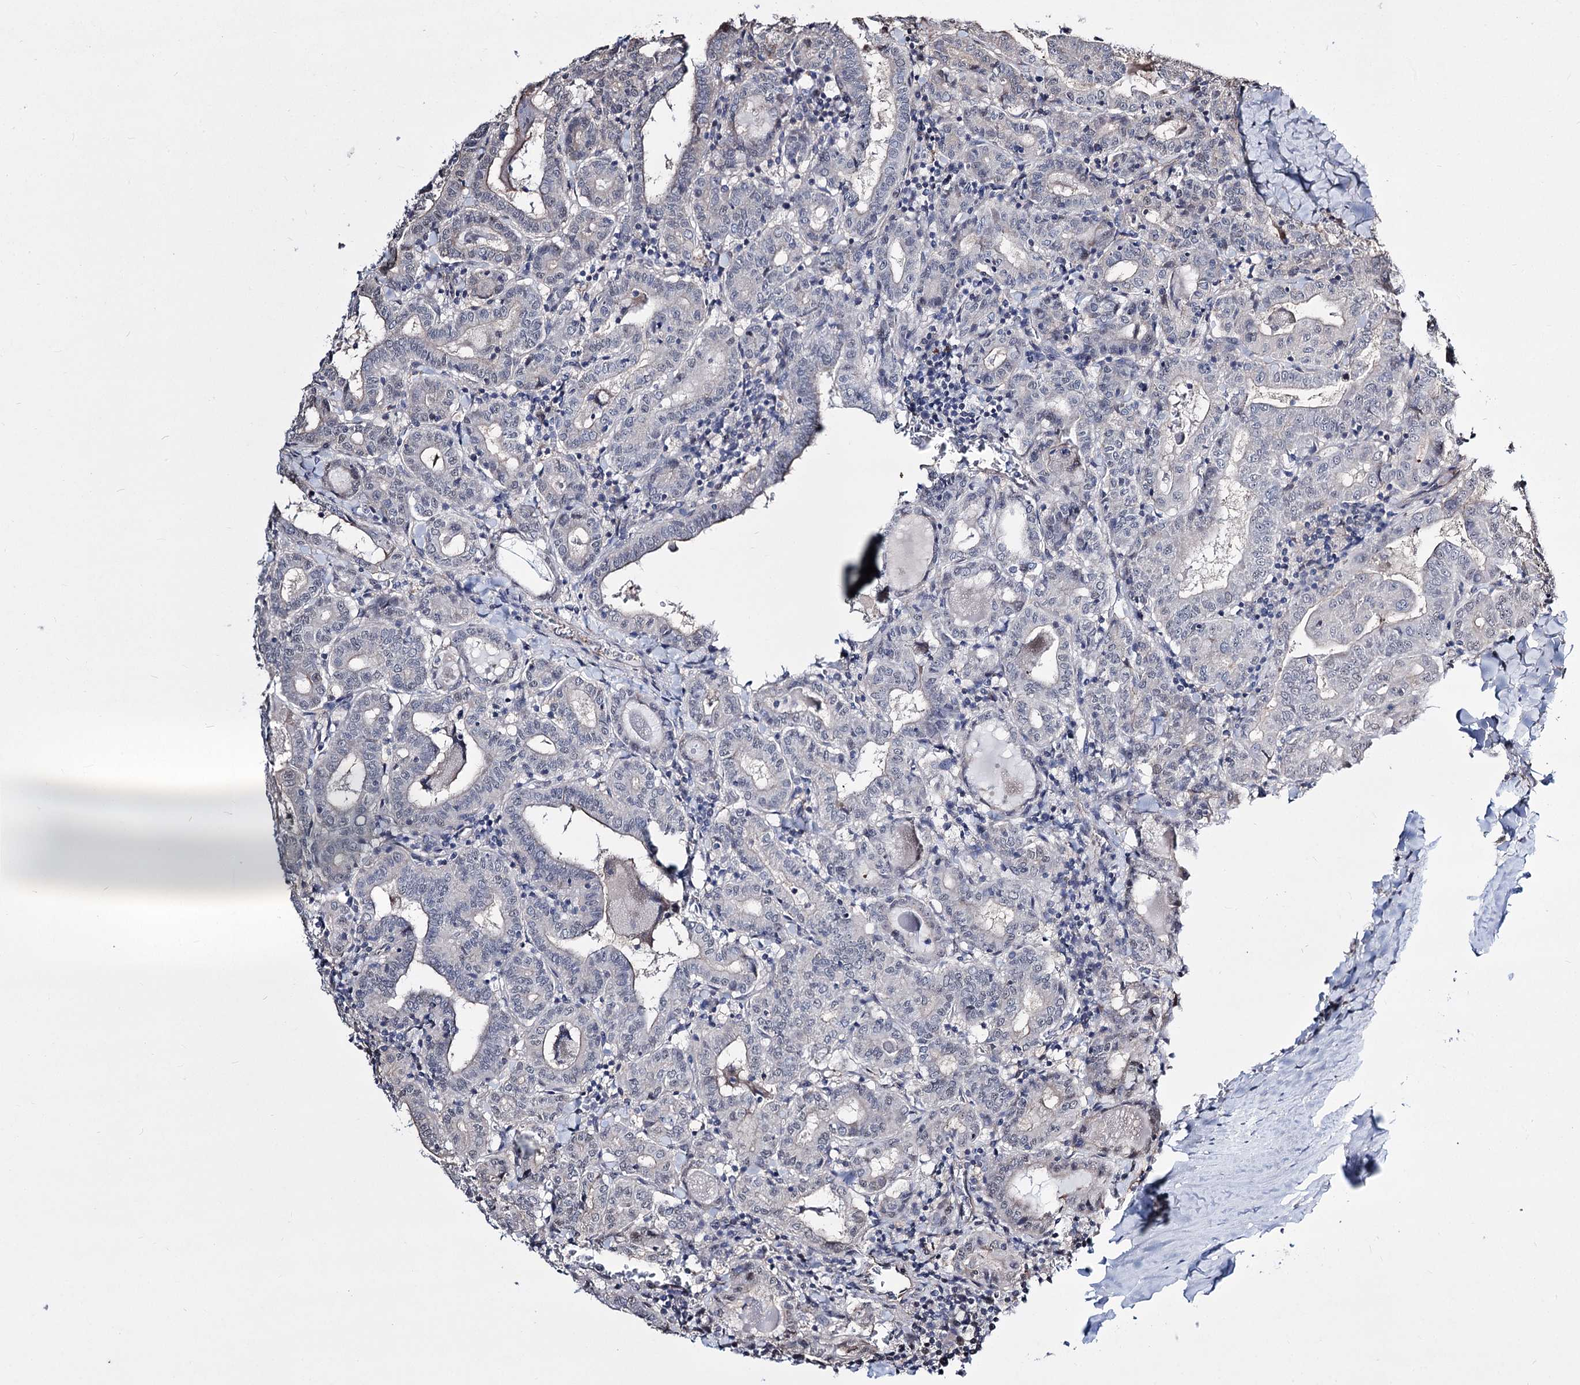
{"staining": {"intensity": "negative", "quantity": "none", "location": "none"}, "tissue": "thyroid cancer", "cell_type": "Tumor cells", "image_type": "cancer", "snomed": [{"axis": "morphology", "description": "Papillary adenocarcinoma, NOS"}, {"axis": "topography", "description": "Thyroid gland"}], "caption": "A high-resolution histopathology image shows immunohistochemistry staining of thyroid cancer, which exhibits no significant expression in tumor cells.", "gene": "CHMP7", "patient": {"sex": "female", "age": 72}}